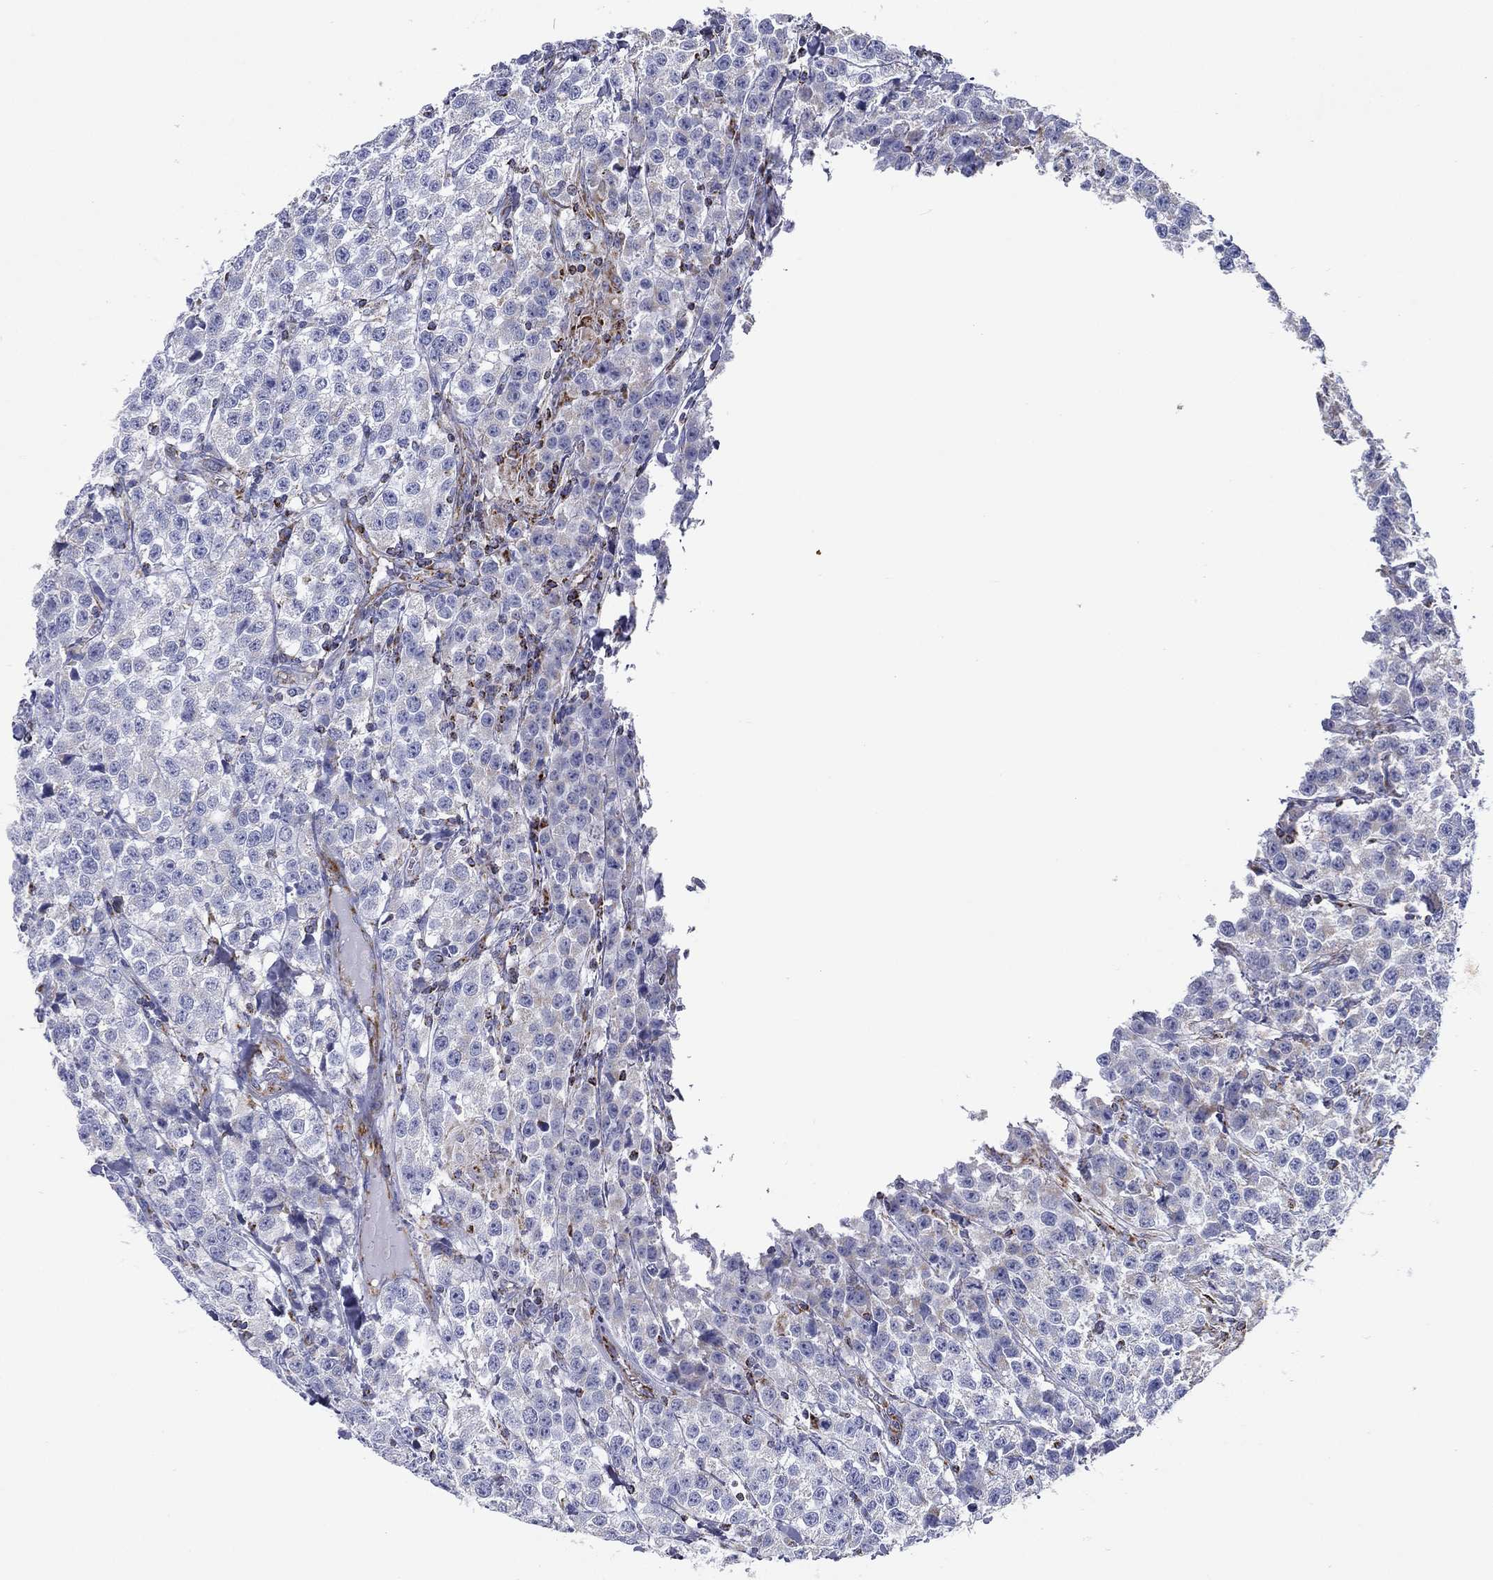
{"staining": {"intensity": "negative", "quantity": "none", "location": "none"}, "tissue": "testis cancer", "cell_type": "Tumor cells", "image_type": "cancer", "snomed": [{"axis": "morphology", "description": "Seminoma, NOS"}, {"axis": "topography", "description": "Testis"}], "caption": "Immunohistochemical staining of testis cancer (seminoma) displays no significant staining in tumor cells. (Stains: DAB (3,3'-diaminobenzidine) immunohistochemistry (IHC) with hematoxylin counter stain, Microscopy: brightfield microscopy at high magnification).", "gene": "SFXN1", "patient": {"sex": "male", "age": 59}}